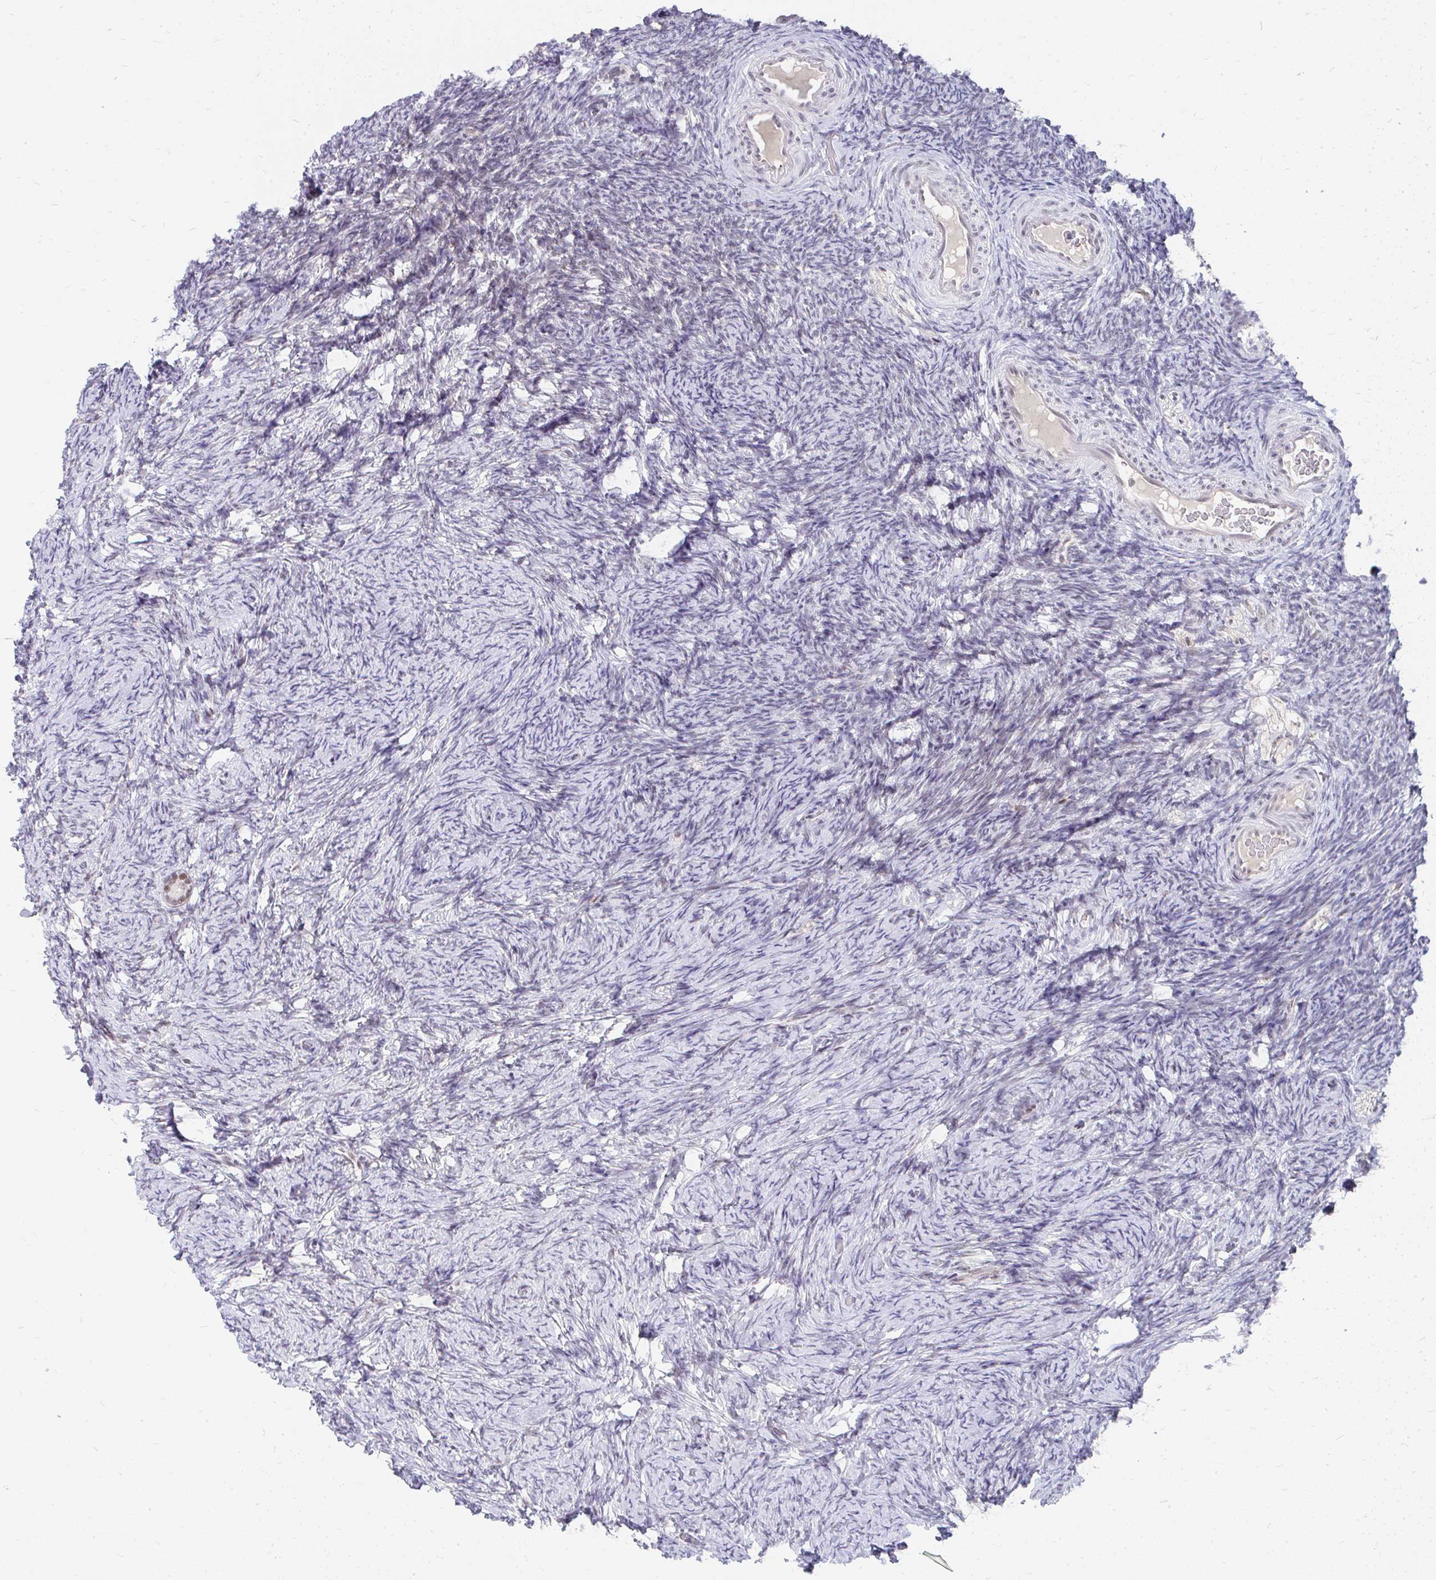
{"staining": {"intensity": "moderate", "quantity": ">75%", "location": "nuclear"}, "tissue": "ovary", "cell_type": "Follicle cells", "image_type": "normal", "snomed": [{"axis": "morphology", "description": "Normal tissue, NOS"}, {"axis": "topography", "description": "Ovary"}], "caption": "Immunohistochemical staining of normal ovary displays >75% levels of moderate nuclear protein staining in approximately >75% of follicle cells. (DAB = brown stain, brightfield microscopy at high magnification).", "gene": "GTF2H1", "patient": {"sex": "female", "age": 34}}